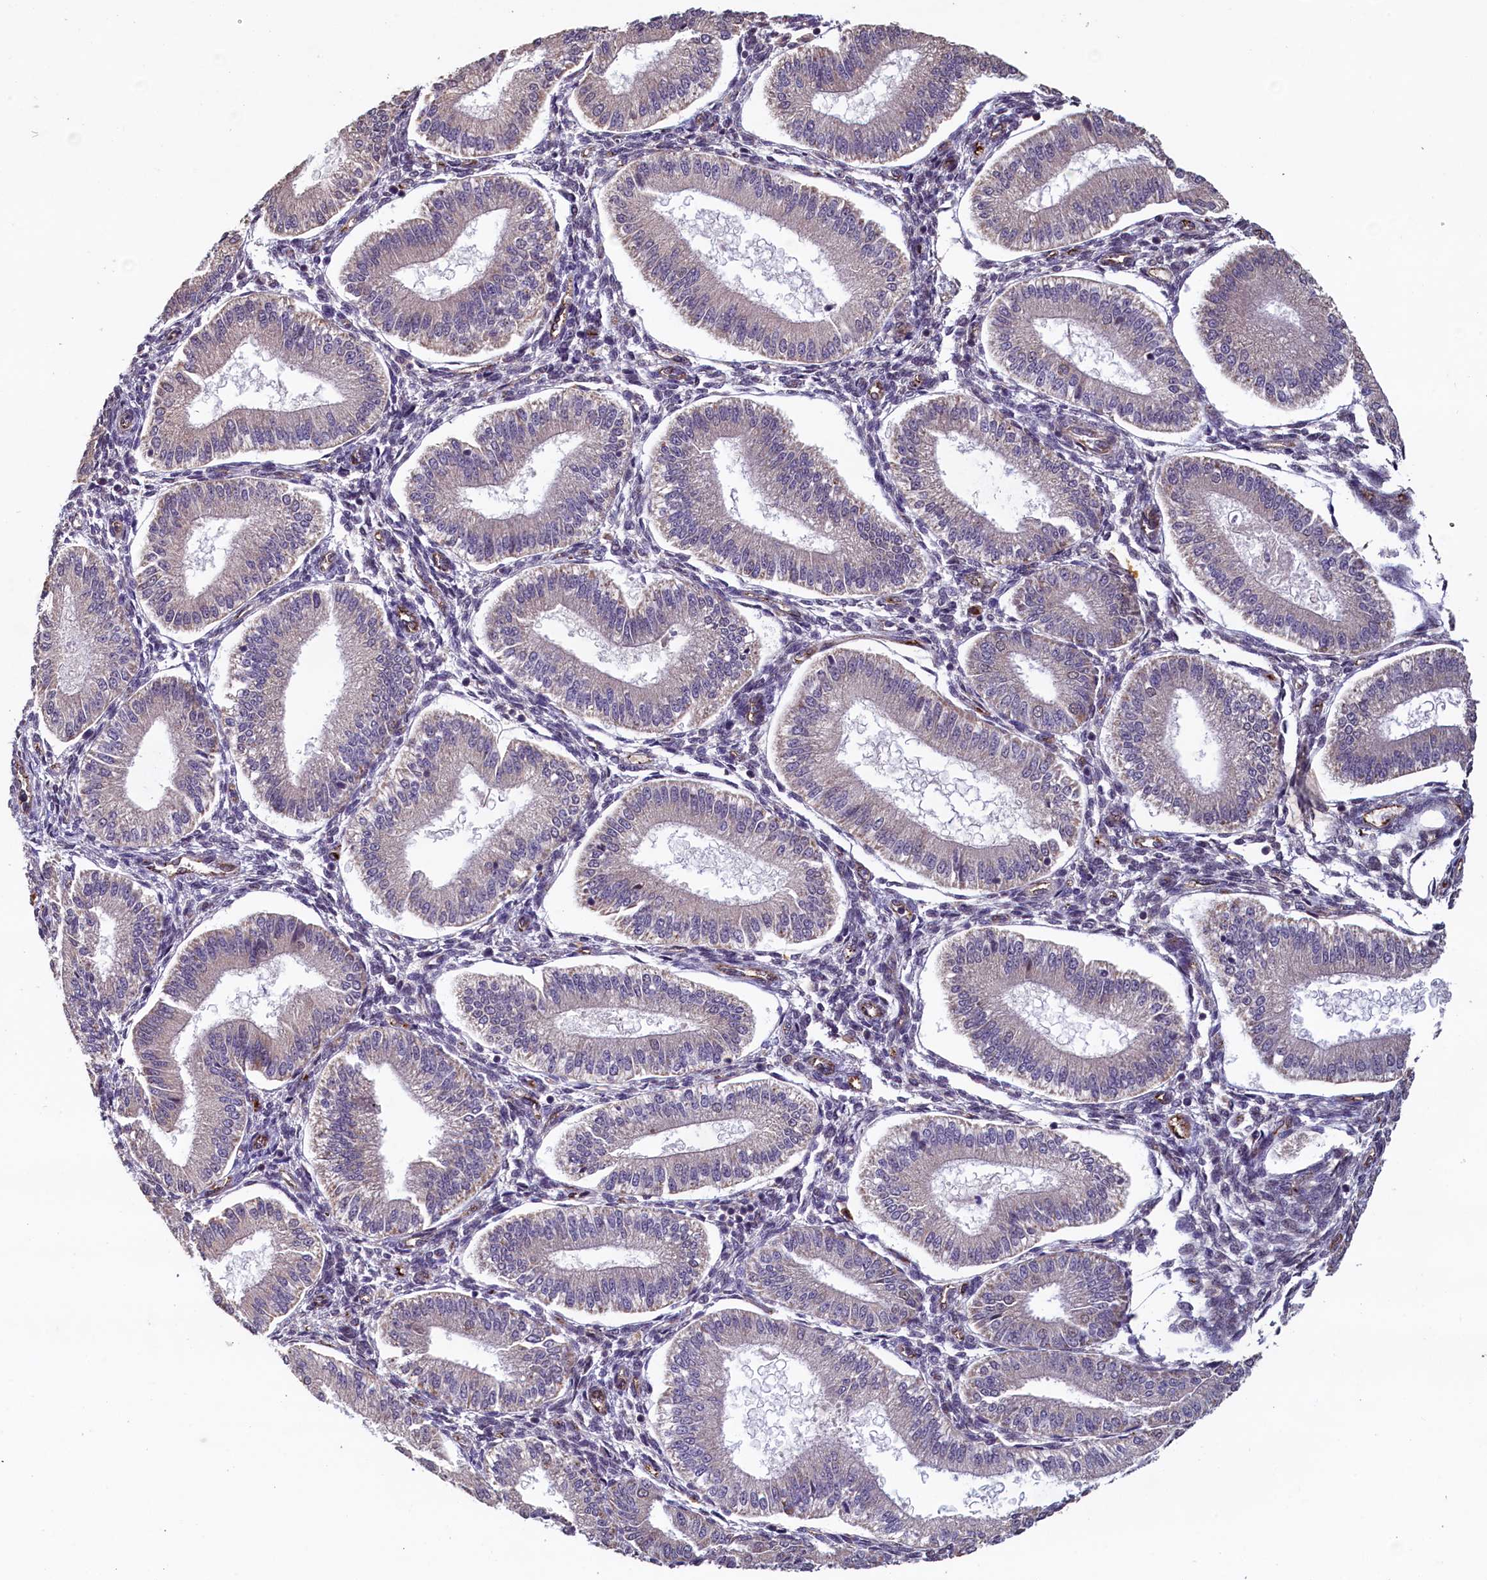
{"staining": {"intensity": "negative", "quantity": "none", "location": "none"}, "tissue": "endometrium", "cell_type": "Cells in endometrial stroma", "image_type": "normal", "snomed": [{"axis": "morphology", "description": "Normal tissue, NOS"}, {"axis": "topography", "description": "Endometrium"}], "caption": "Normal endometrium was stained to show a protein in brown. There is no significant staining in cells in endometrial stroma.", "gene": "ACSBG1", "patient": {"sex": "female", "age": 39}}